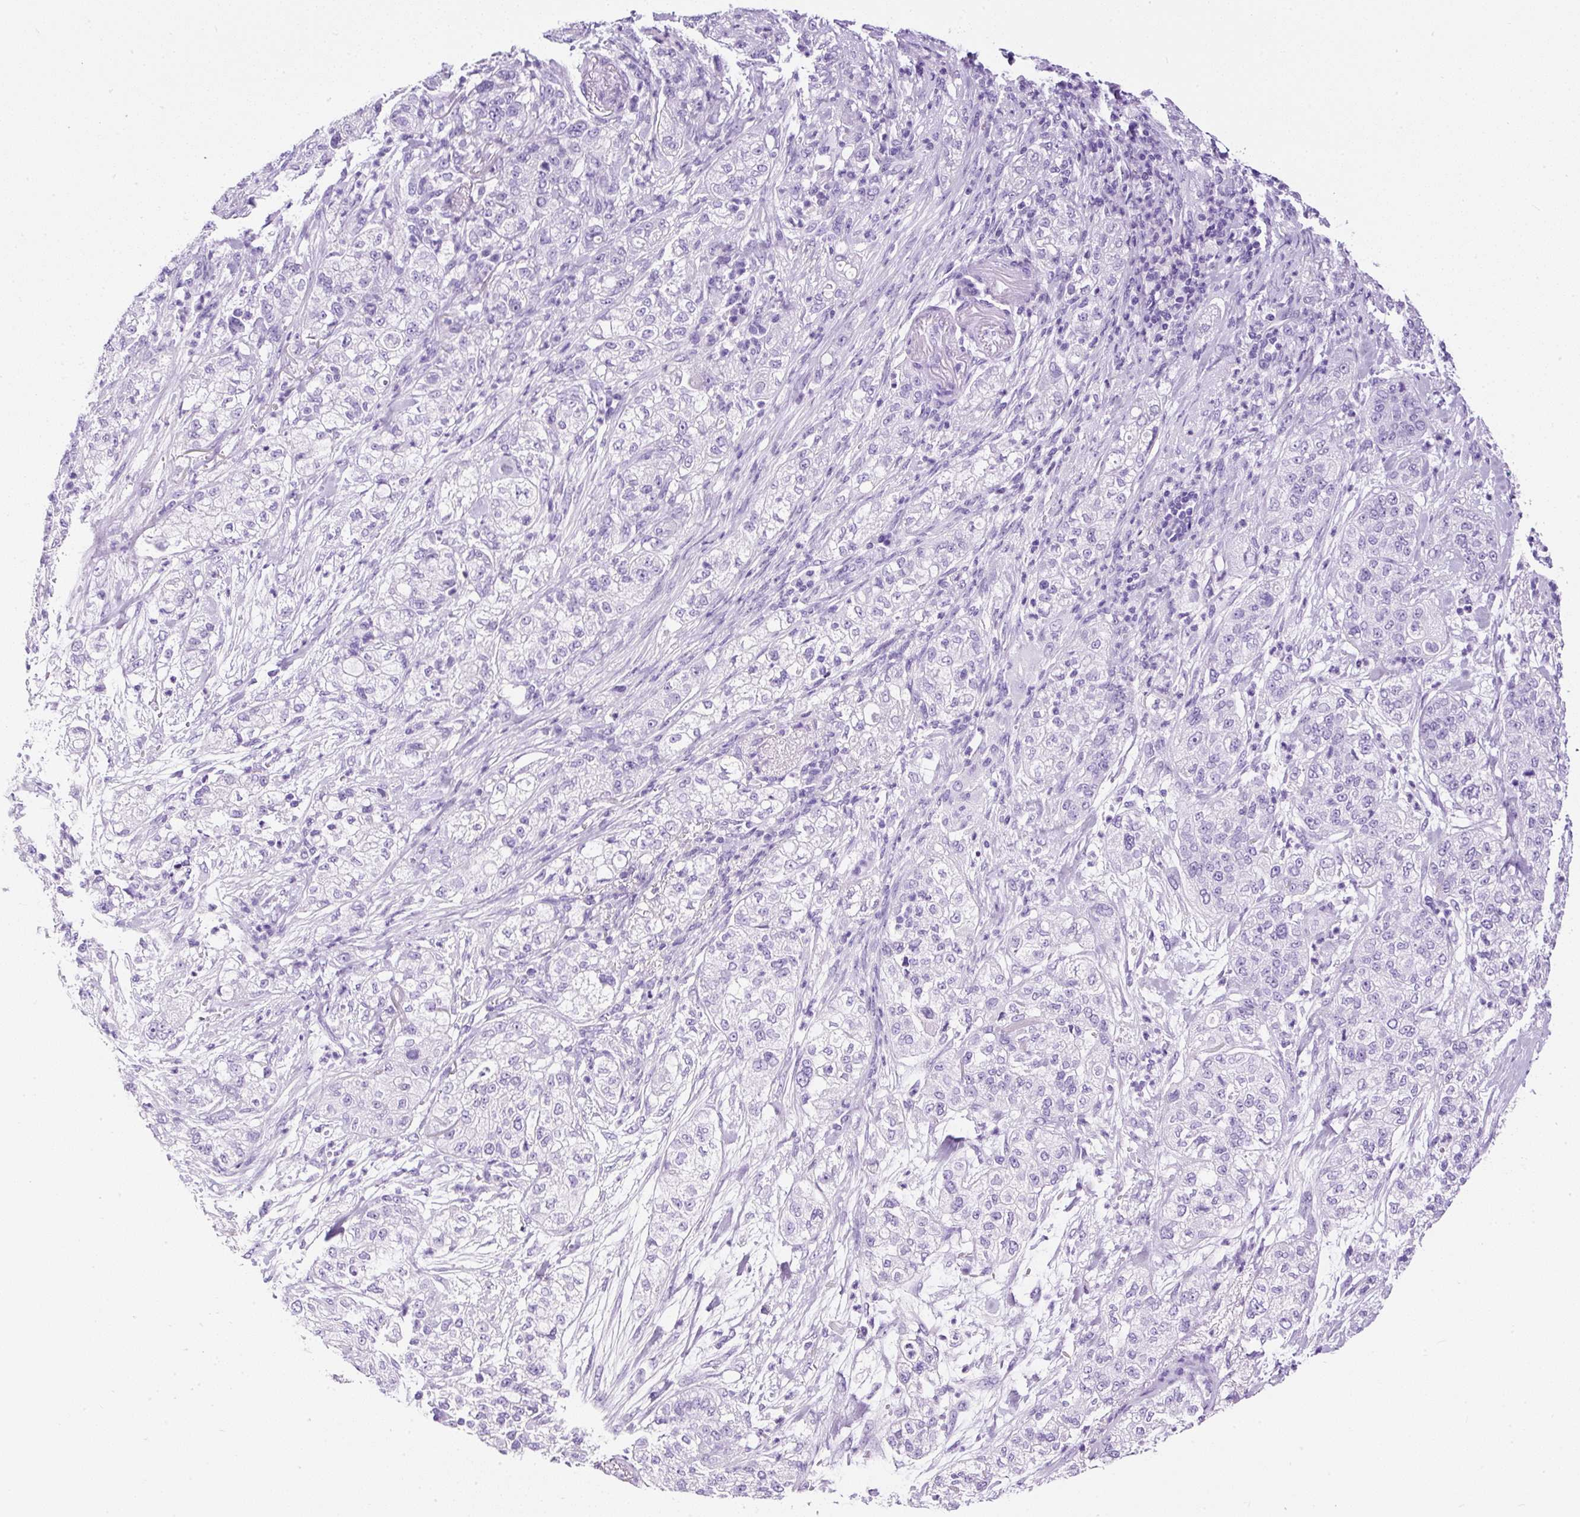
{"staining": {"intensity": "negative", "quantity": "none", "location": "none"}, "tissue": "pancreatic cancer", "cell_type": "Tumor cells", "image_type": "cancer", "snomed": [{"axis": "morphology", "description": "Adenocarcinoma, NOS"}, {"axis": "topography", "description": "Pancreas"}], "caption": "There is no significant staining in tumor cells of pancreatic cancer. (Immunohistochemistry, brightfield microscopy, high magnification).", "gene": "NTS", "patient": {"sex": "female", "age": 78}}